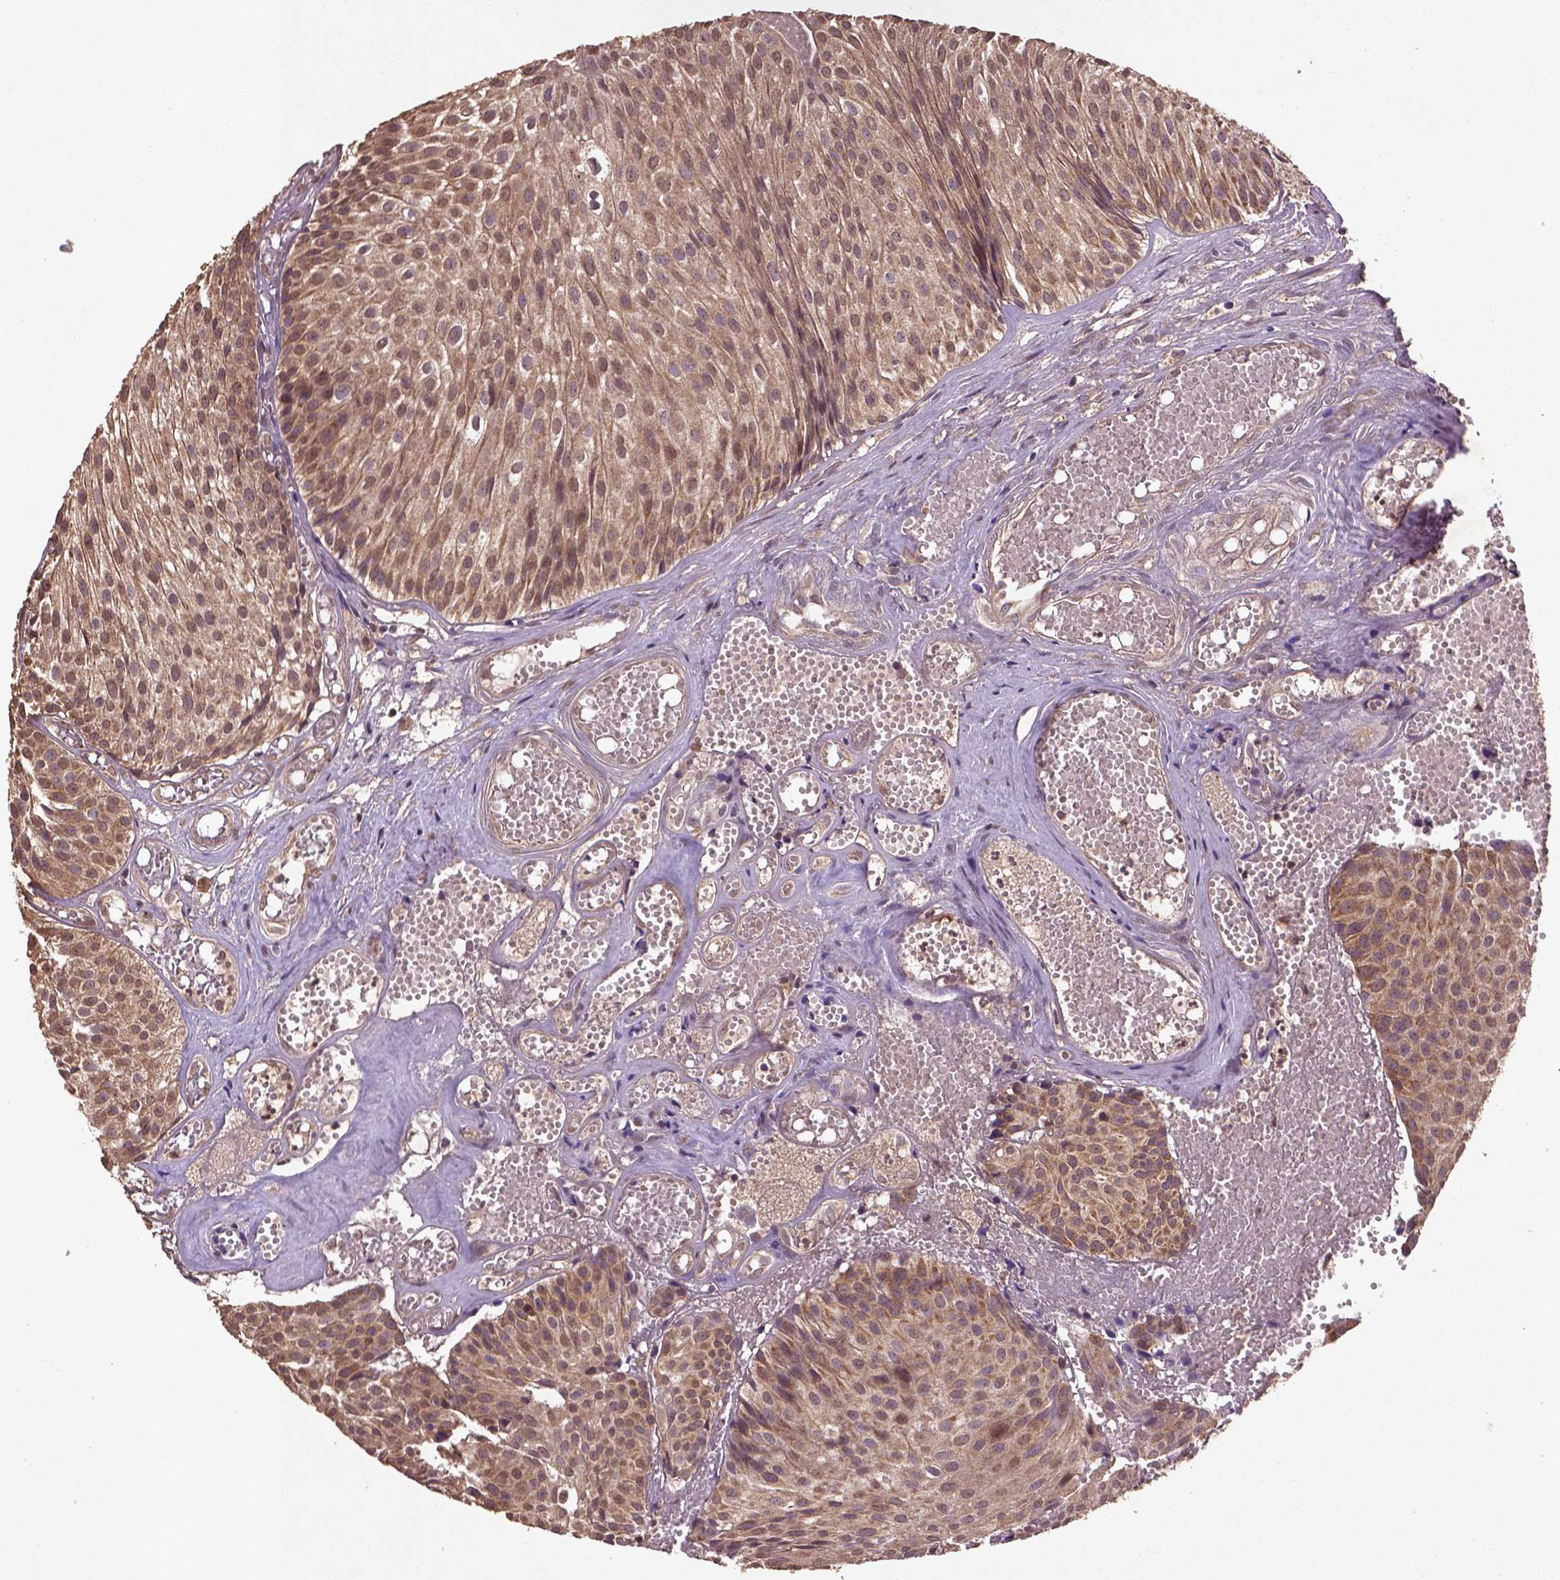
{"staining": {"intensity": "weak", "quantity": ">75%", "location": "cytoplasmic/membranous,nuclear"}, "tissue": "urothelial cancer", "cell_type": "Tumor cells", "image_type": "cancer", "snomed": [{"axis": "morphology", "description": "Urothelial carcinoma, Low grade"}, {"axis": "topography", "description": "Urinary bladder"}], "caption": "Immunohistochemistry (IHC) photomicrograph of human urothelial cancer stained for a protein (brown), which demonstrates low levels of weak cytoplasmic/membranous and nuclear expression in about >75% of tumor cells.", "gene": "NIPAL2", "patient": {"sex": "male", "age": 63}}